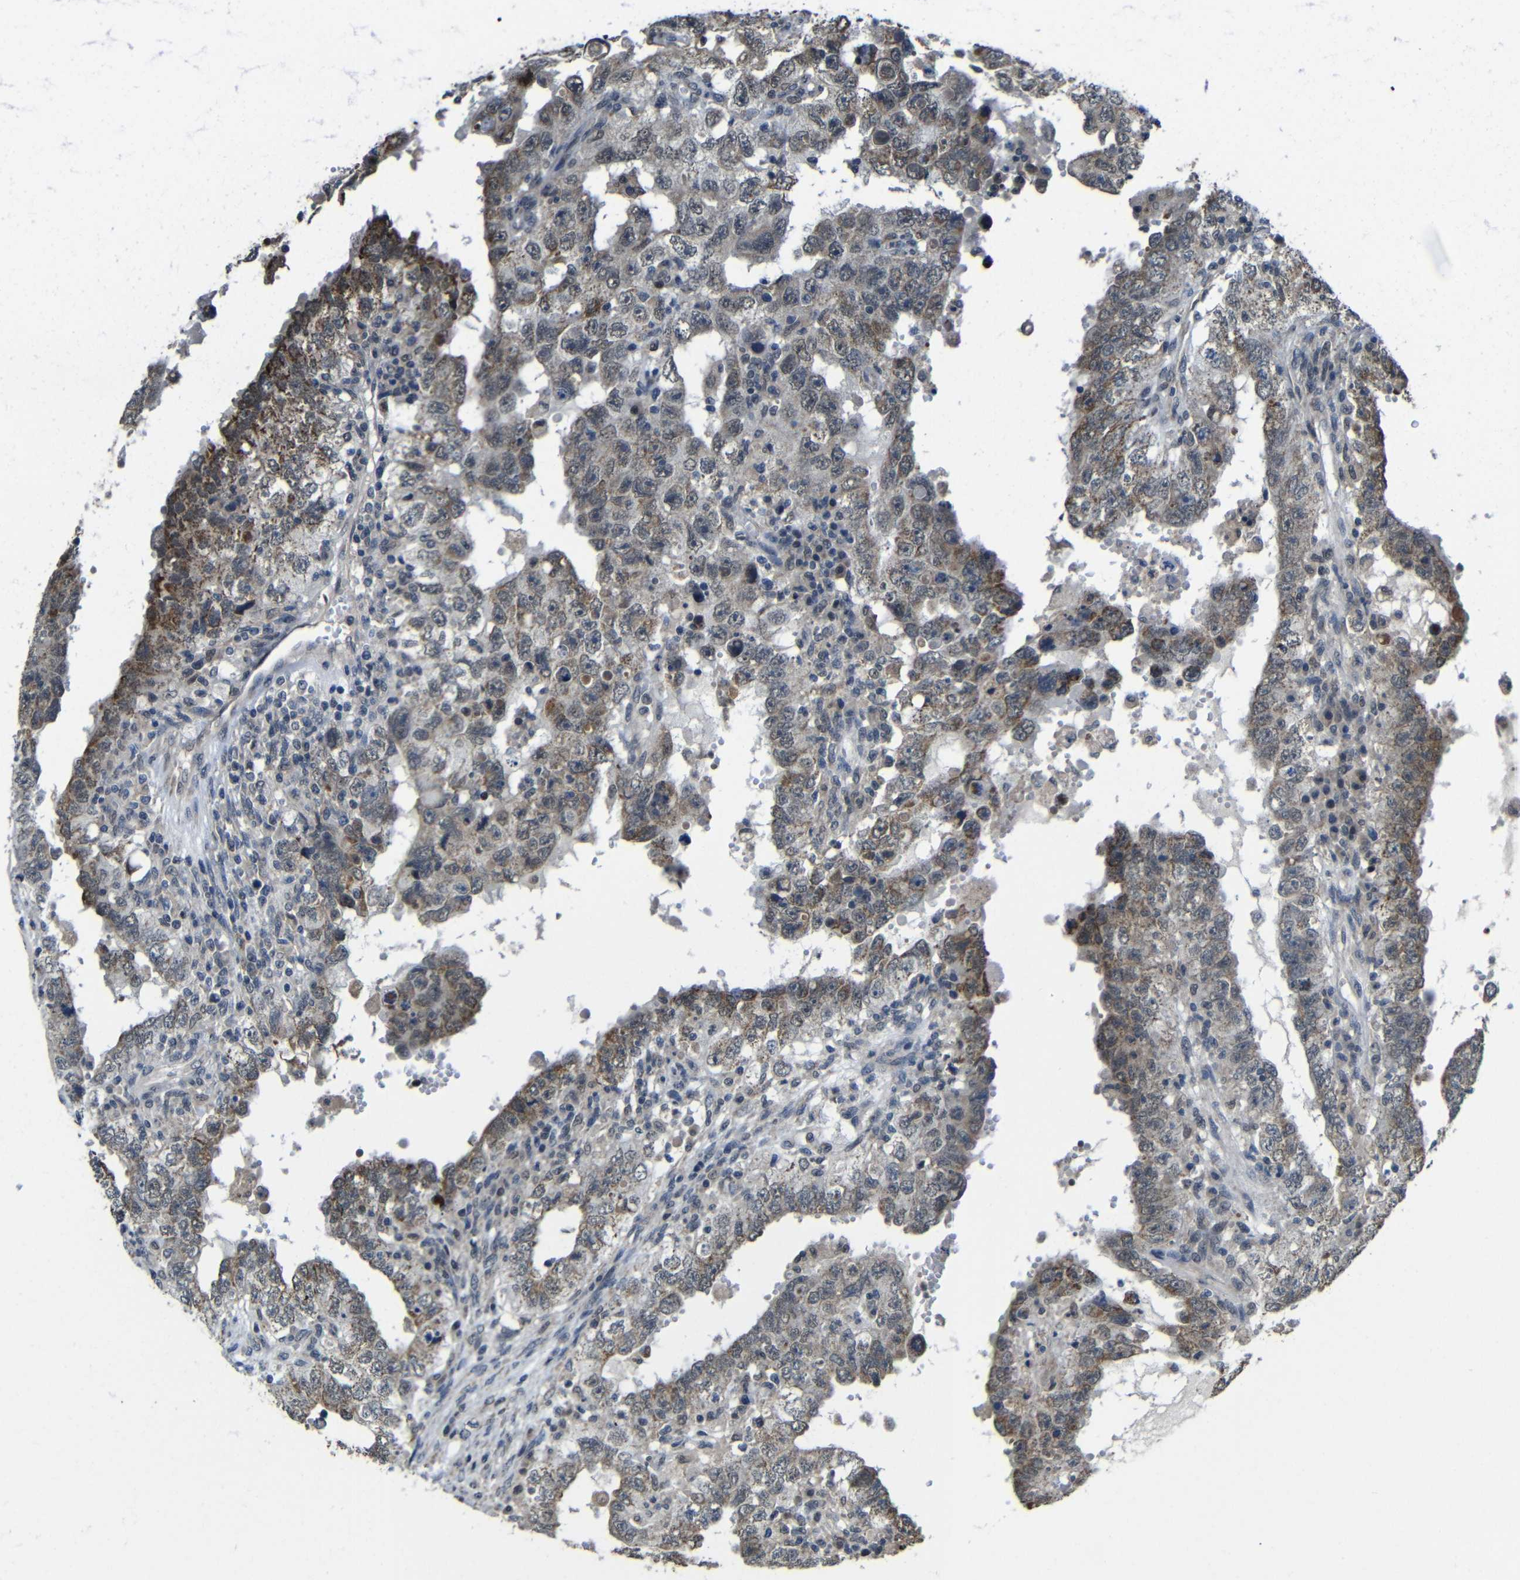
{"staining": {"intensity": "moderate", "quantity": "<25%", "location": "cytoplasmic/membranous"}, "tissue": "testis cancer", "cell_type": "Tumor cells", "image_type": "cancer", "snomed": [{"axis": "morphology", "description": "Carcinoma, Embryonal, NOS"}, {"axis": "topography", "description": "Testis"}], "caption": "Protein expression analysis of human testis cancer (embryonal carcinoma) reveals moderate cytoplasmic/membranous expression in approximately <25% of tumor cells. The protein of interest is shown in brown color, while the nuclei are stained blue.", "gene": "FAM172A", "patient": {"sex": "male", "age": 26}}